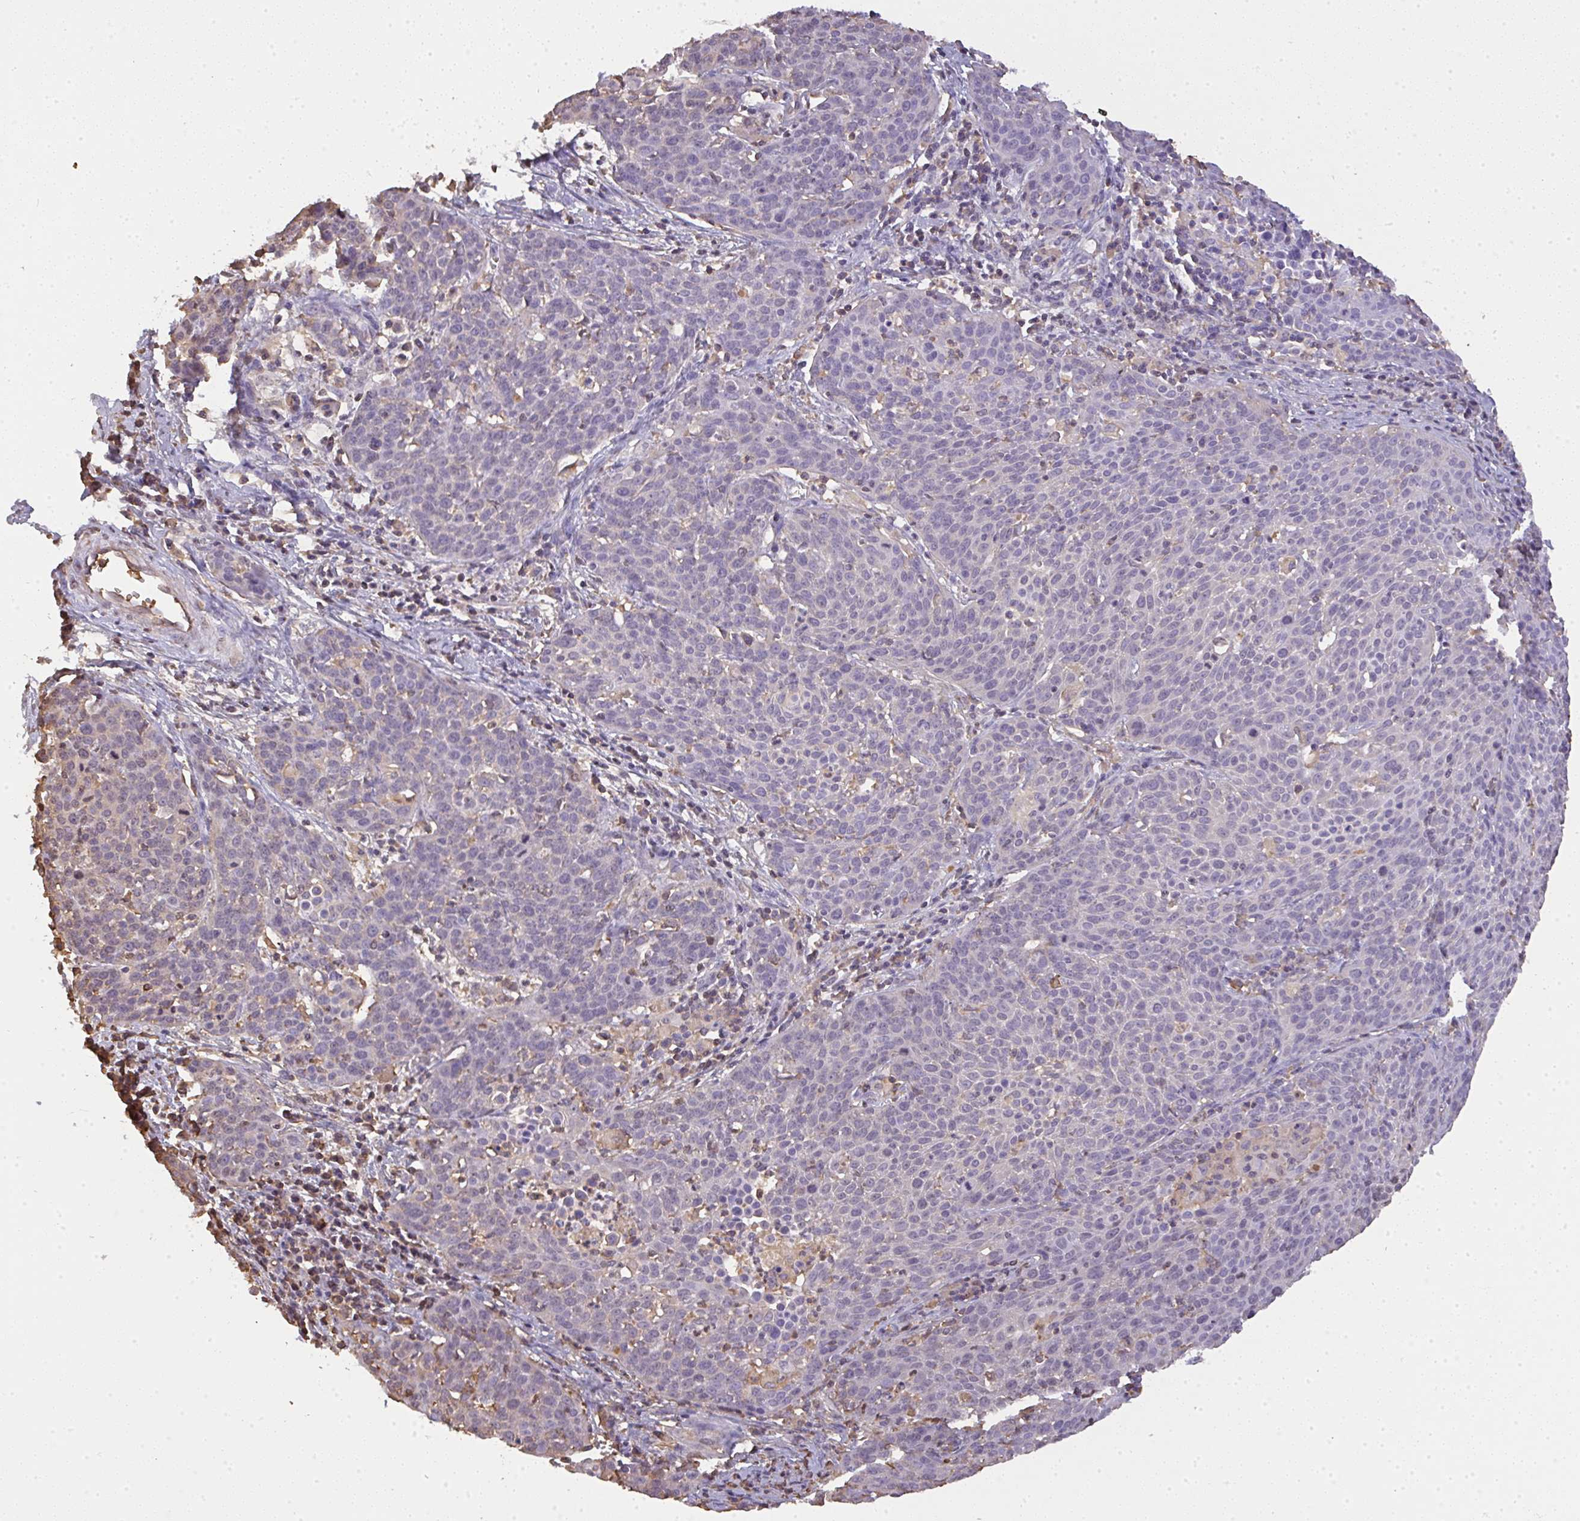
{"staining": {"intensity": "negative", "quantity": "none", "location": "none"}, "tissue": "cervical cancer", "cell_type": "Tumor cells", "image_type": "cancer", "snomed": [{"axis": "morphology", "description": "Squamous cell carcinoma, NOS"}, {"axis": "topography", "description": "Cervix"}], "caption": "The histopathology image displays no staining of tumor cells in squamous cell carcinoma (cervical).", "gene": "SMYD5", "patient": {"sex": "female", "age": 38}}